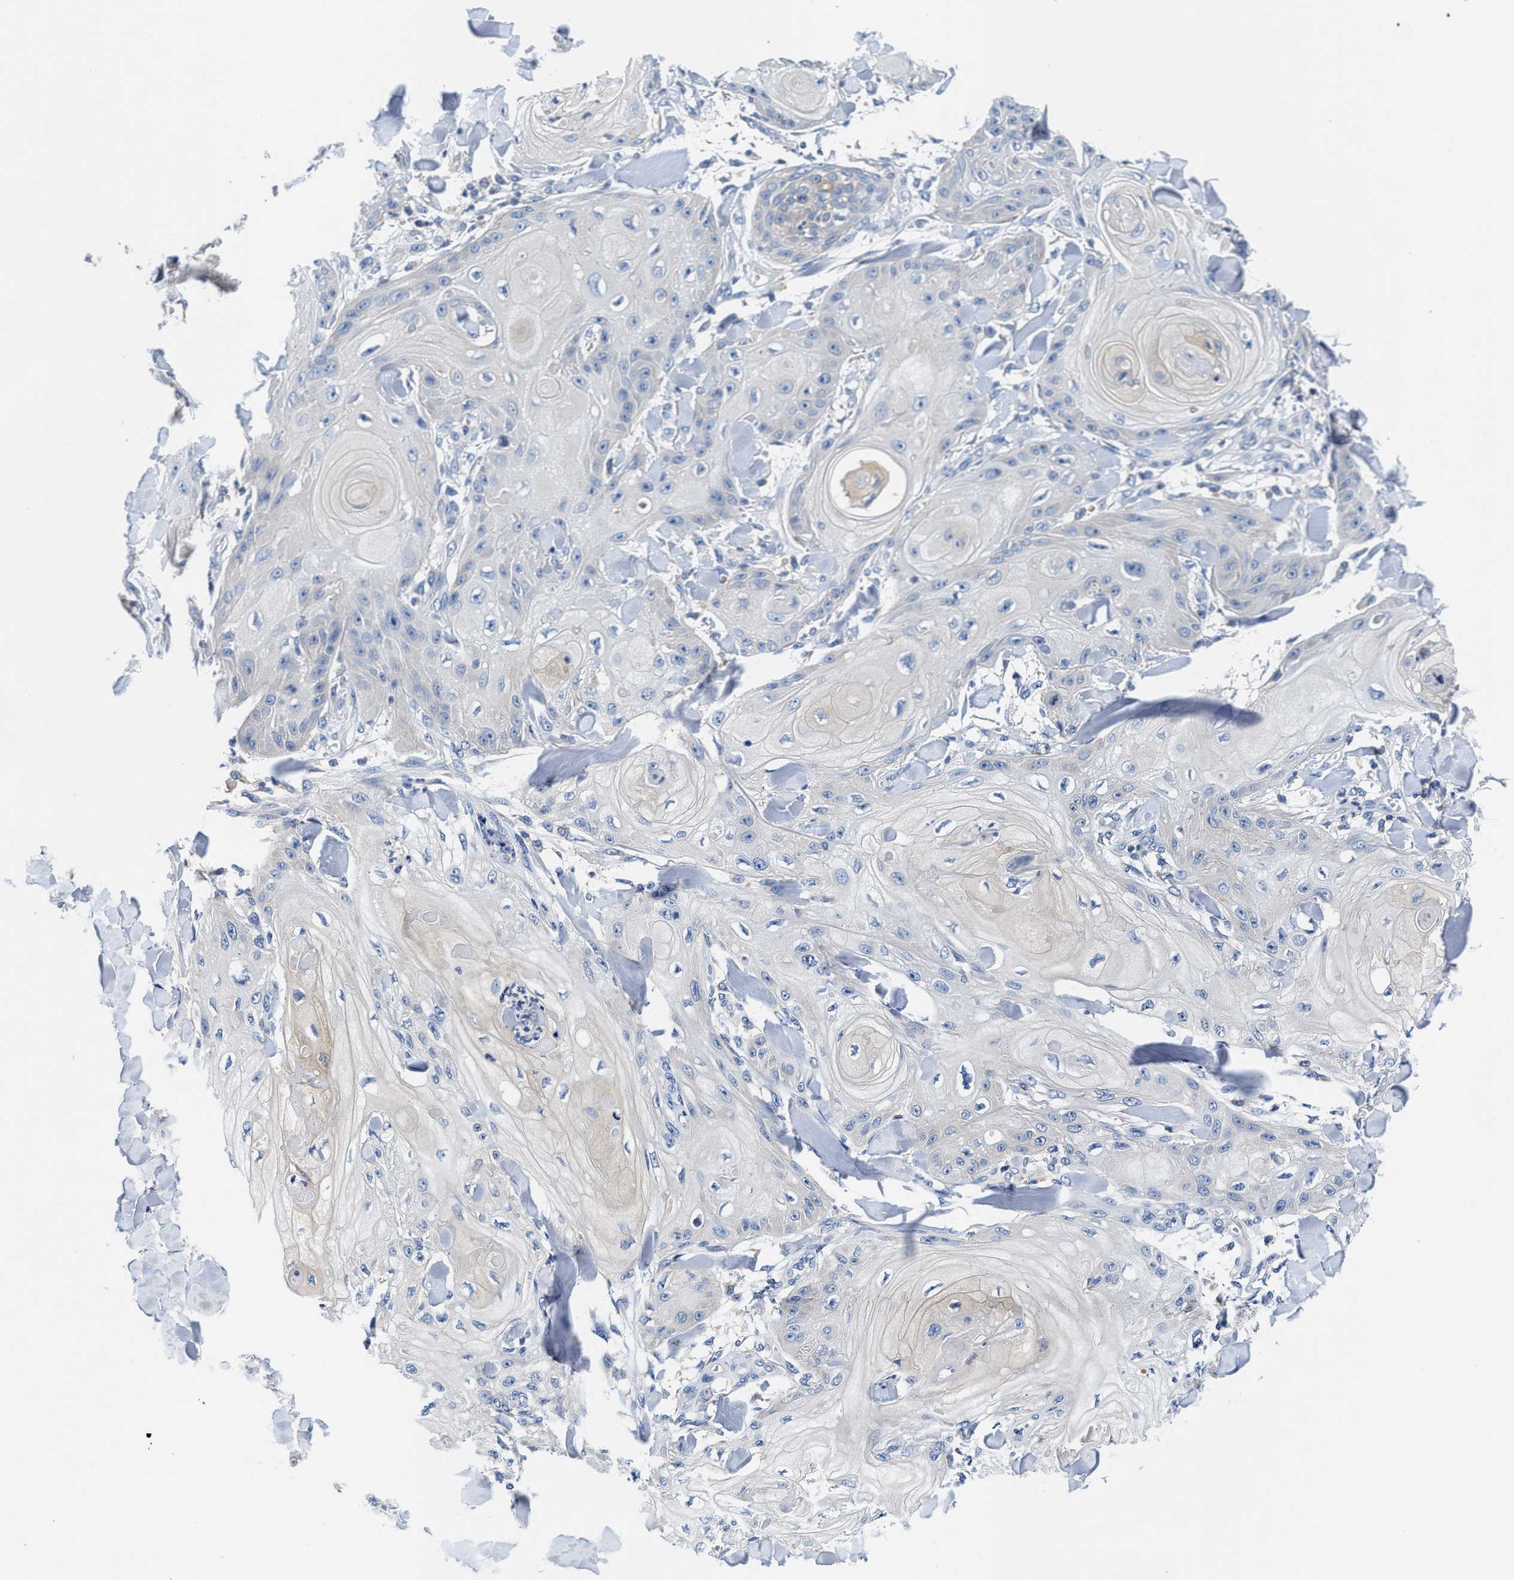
{"staining": {"intensity": "negative", "quantity": "none", "location": "none"}, "tissue": "skin cancer", "cell_type": "Tumor cells", "image_type": "cancer", "snomed": [{"axis": "morphology", "description": "Squamous cell carcinoma, NOS"}, {"axis": "topography", "description": "Skin"}], "caption": "Tumor cells are negative for brown protein staining in skin cancer.", "gene": "PHLPP1", "patient": {"sex": "male", "age": 74}}